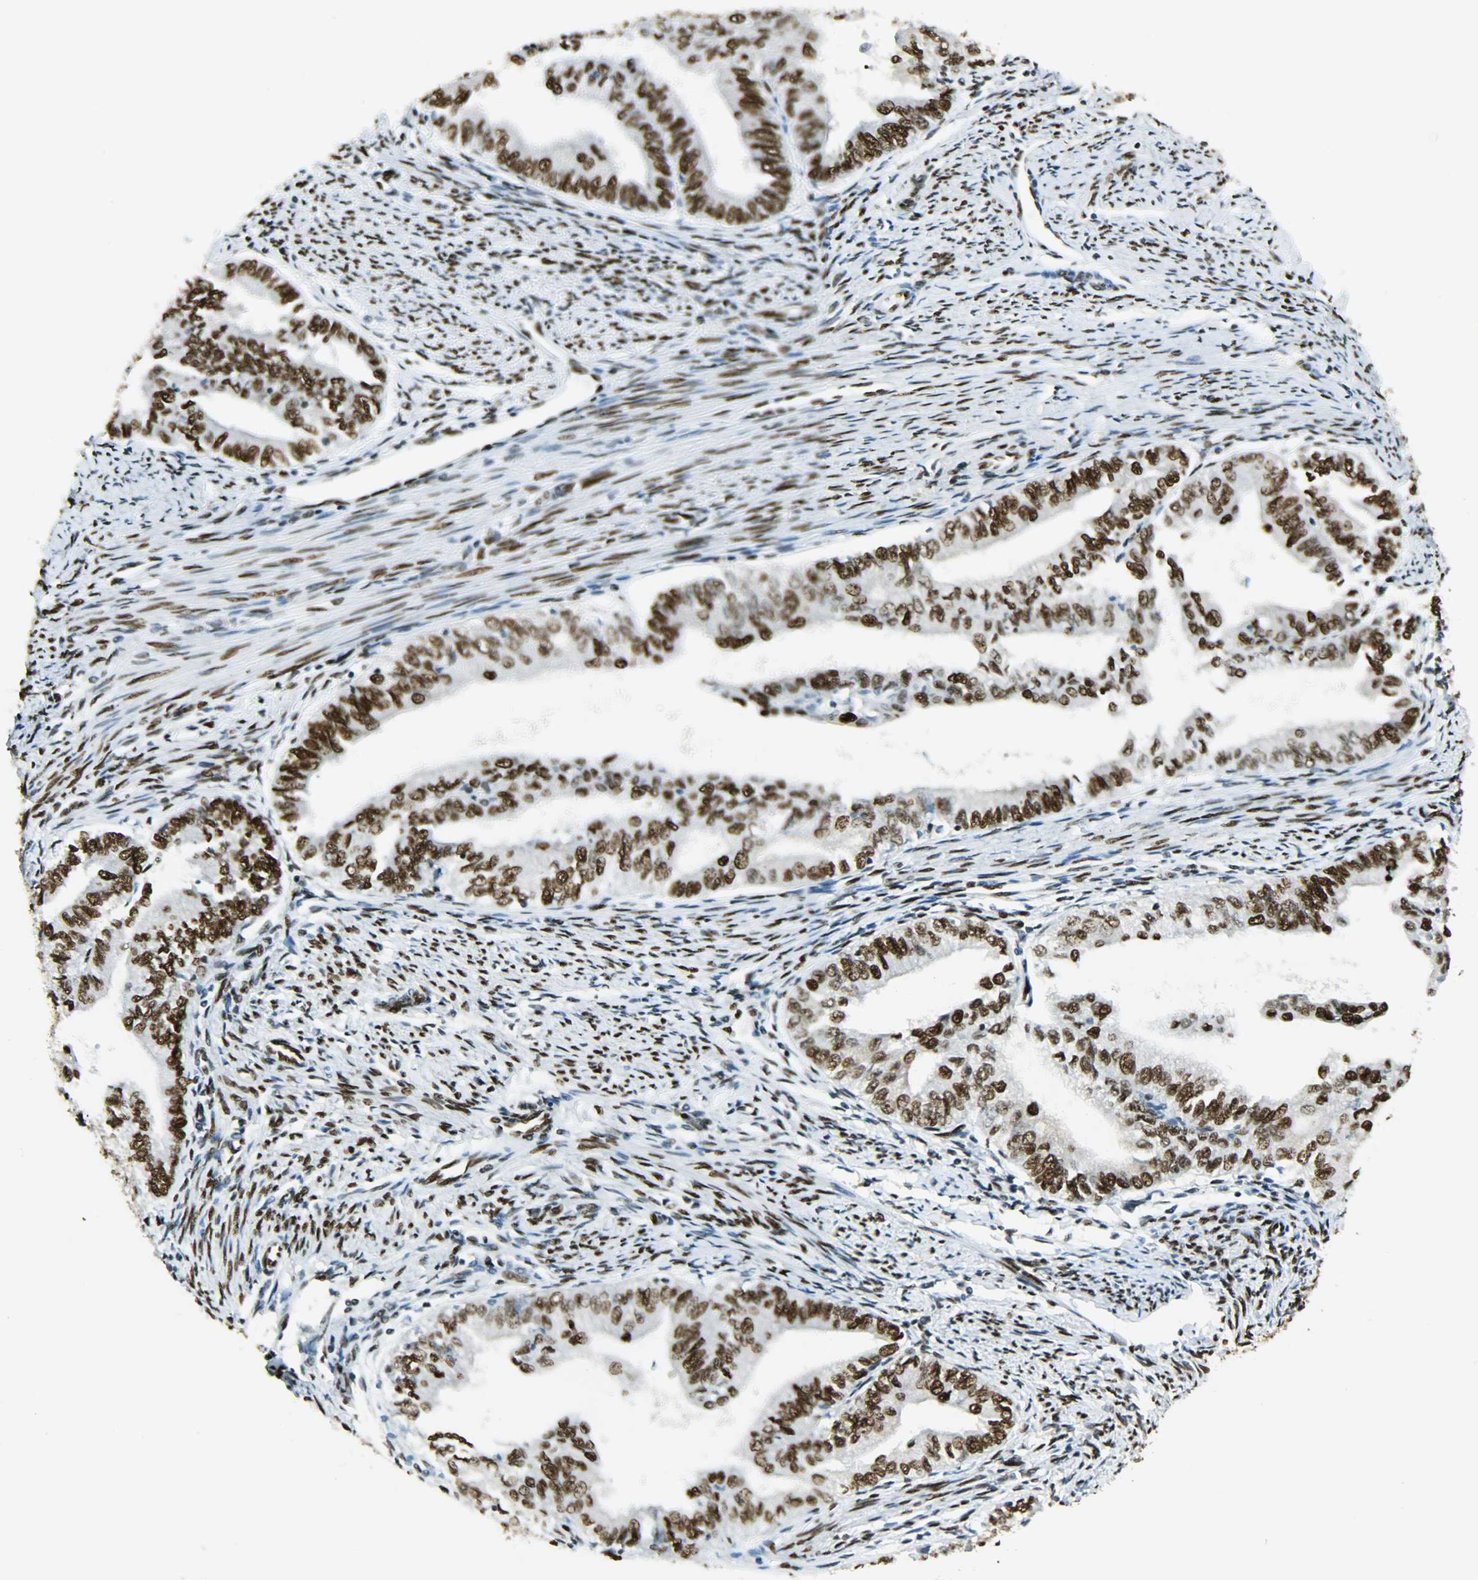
{"staining": {"intensity": "strong", "quantity": ">75%", "location": "nuclear"}, "tissue": "endometrial cancer", "cell_type": "Tumor cells", "image_type": "cancer", "snomed": [{"axis": "morphology", "description": "Adenocarcinoma, NOS"}, {"axis": "topography", "description": "Endometrium"}], "caption": "Endometrial adenocarcinoma stained for a protein reveals strong nuclear positivity in tumor cells. (Stains: DAB (3,3'-diaminobenzidine) in brown, nuclei in blue, Microscopy: brightfield microscopy at high magnification).", "gene": "MYEF2", "patient": {"sex": "female", "age": 66}}